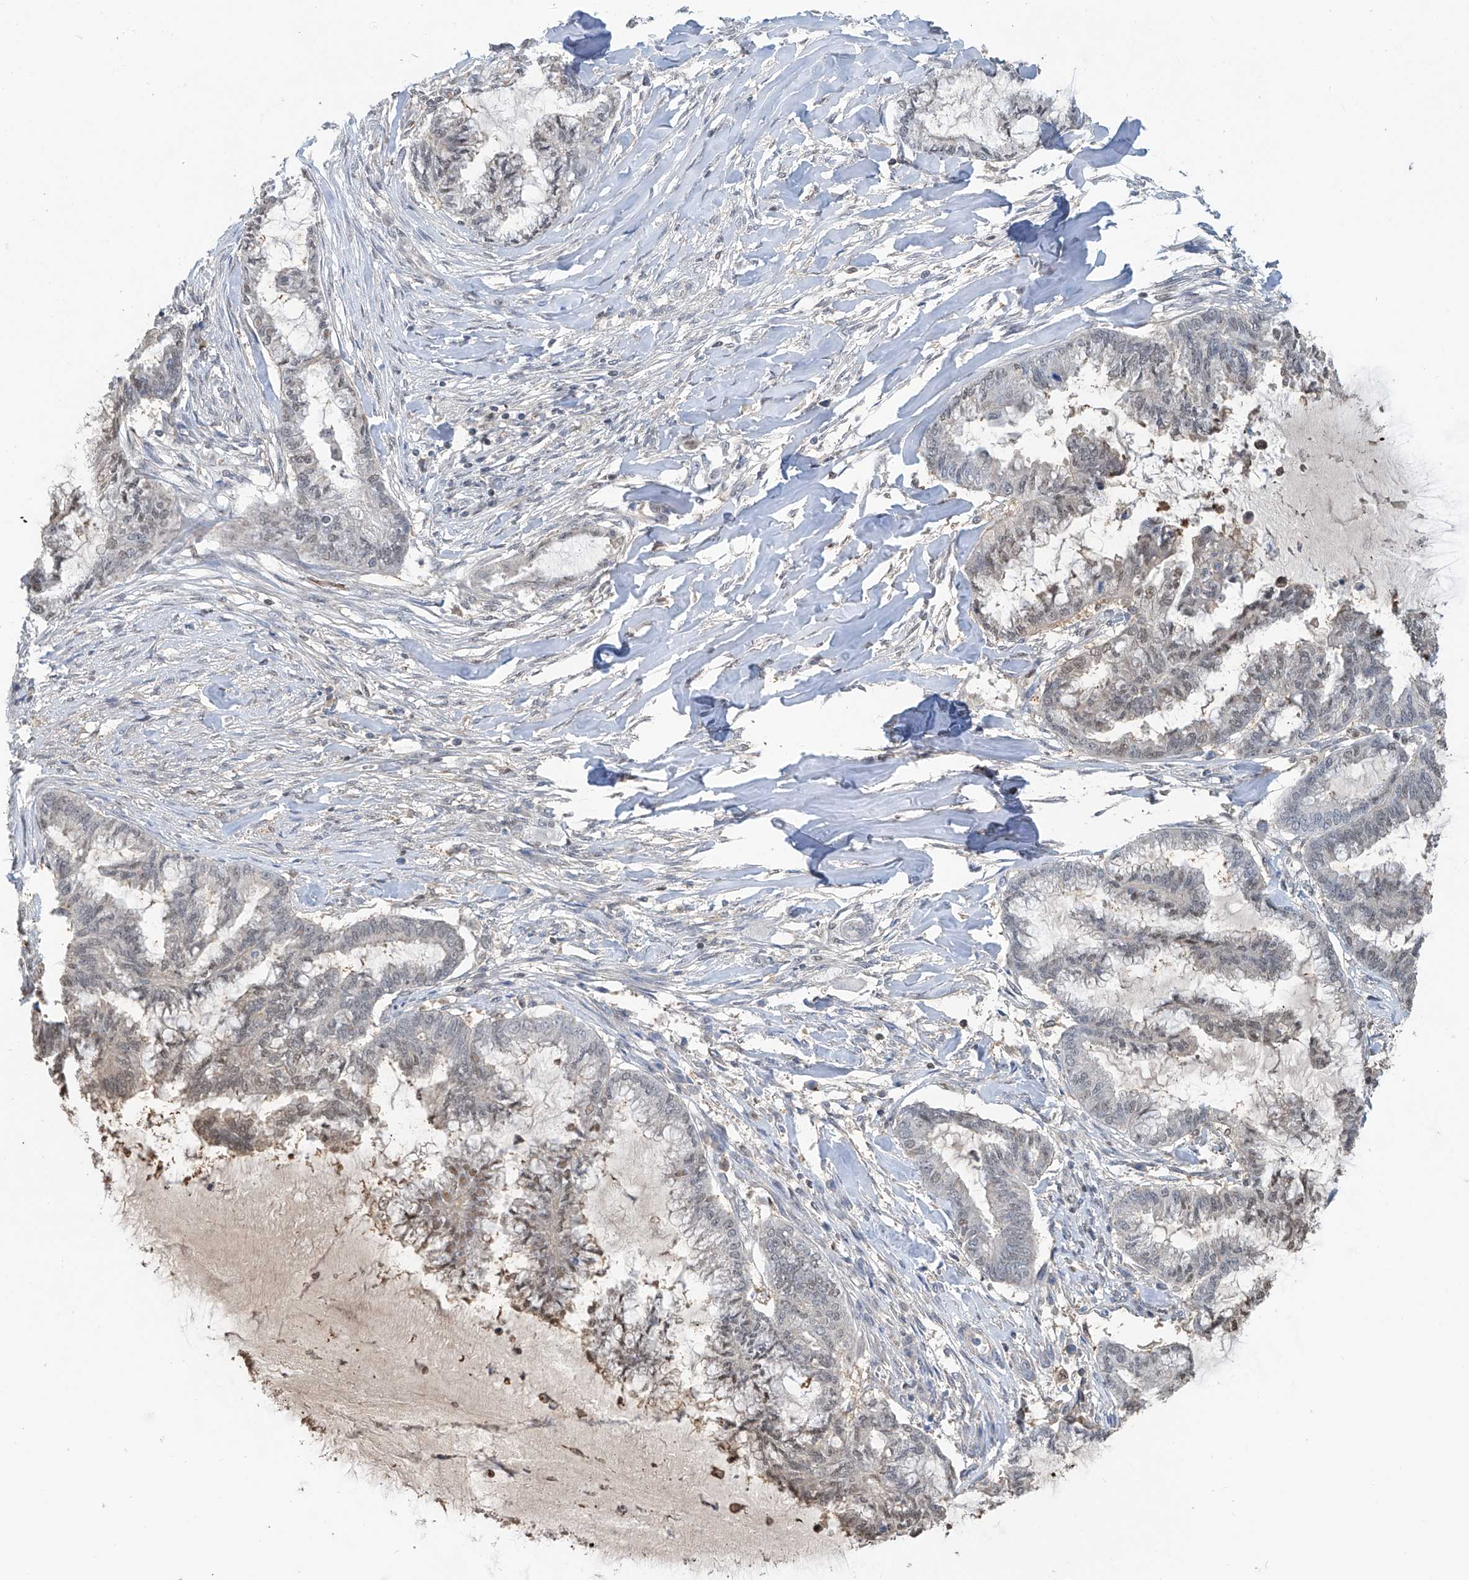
{"staining": {"intensity": "negative", "quantity": "none", "location": "none"}, "tissue": "endometrial cancer", "cell_type": "Tumor cells", "image_type": "cancer", "snomed": [{"axis": "morphology", "description": "Adenocarcinoma, NOS"}, {"axis": "topography", "description": "Endometrium"}], "caption": "A micrograph of human endometrial cancer is negative for staining in tumor cells. (DAB immunohistochemistry (IHC), high magnification).", "gene": "PMM1", "patient": {"sex": "female", "age": 86}}